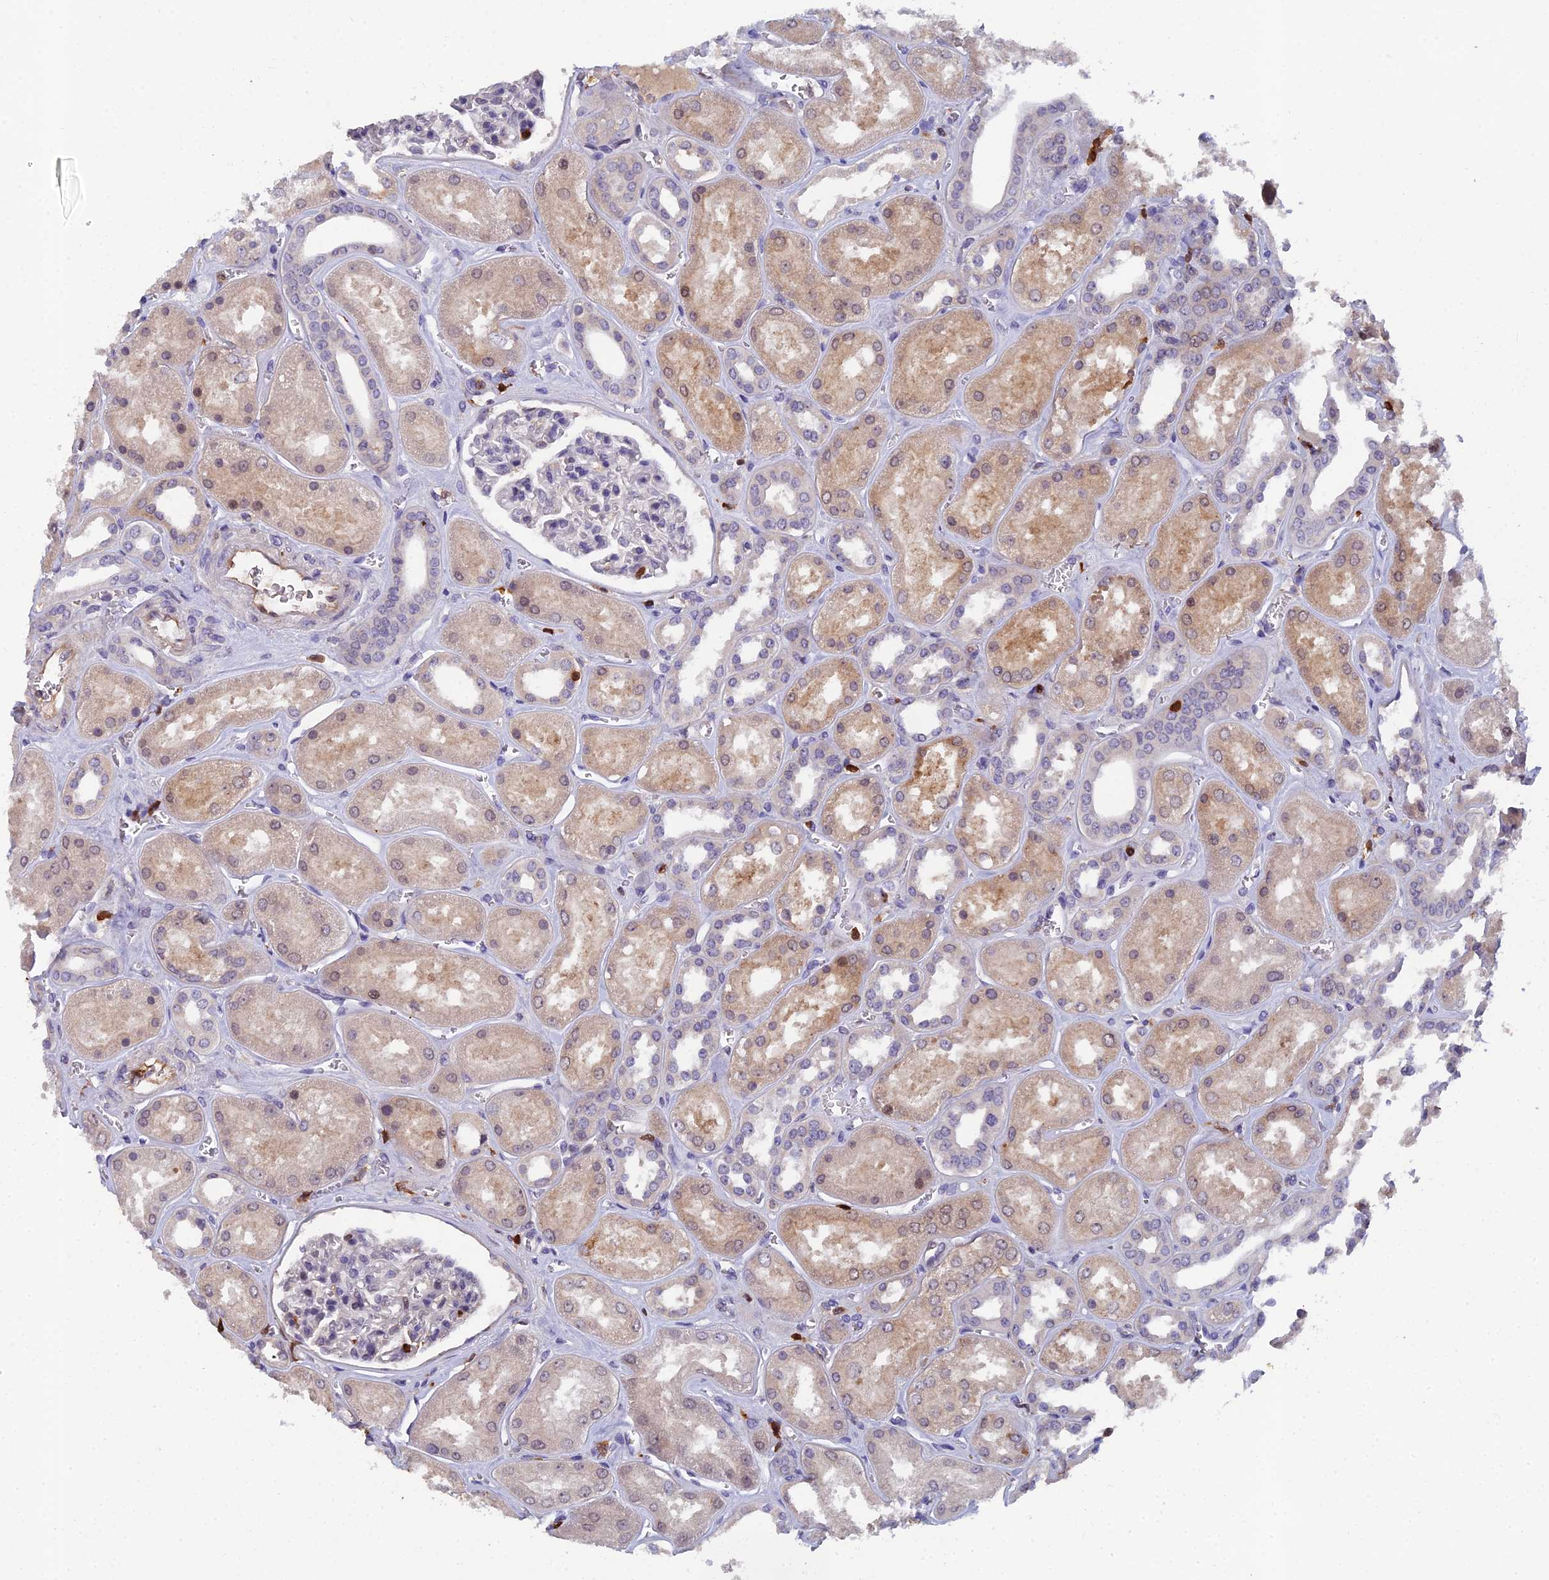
{"staining": {"intensity": "negative", "quantity": "none", "location": "none"}, "tissue": "kidney", "cell_type": "Cells in glomeruli", "image_type": "normal", "snomed": [{"axis": "morphology", "description": "Normal tissue, NOS"}, {"axis": "morphology", "description": "Adenocarcinoma, NOS"}, {"axis": "topography", "description": "Kidney"}], "caption": "A high-resolution image shows immunohistochemistry staining of unremarkable kidney, which displays no significant positivity in cells in glomeruli.", "gene": "GALK2", "patient": {"sex": "female", "age": 68}}